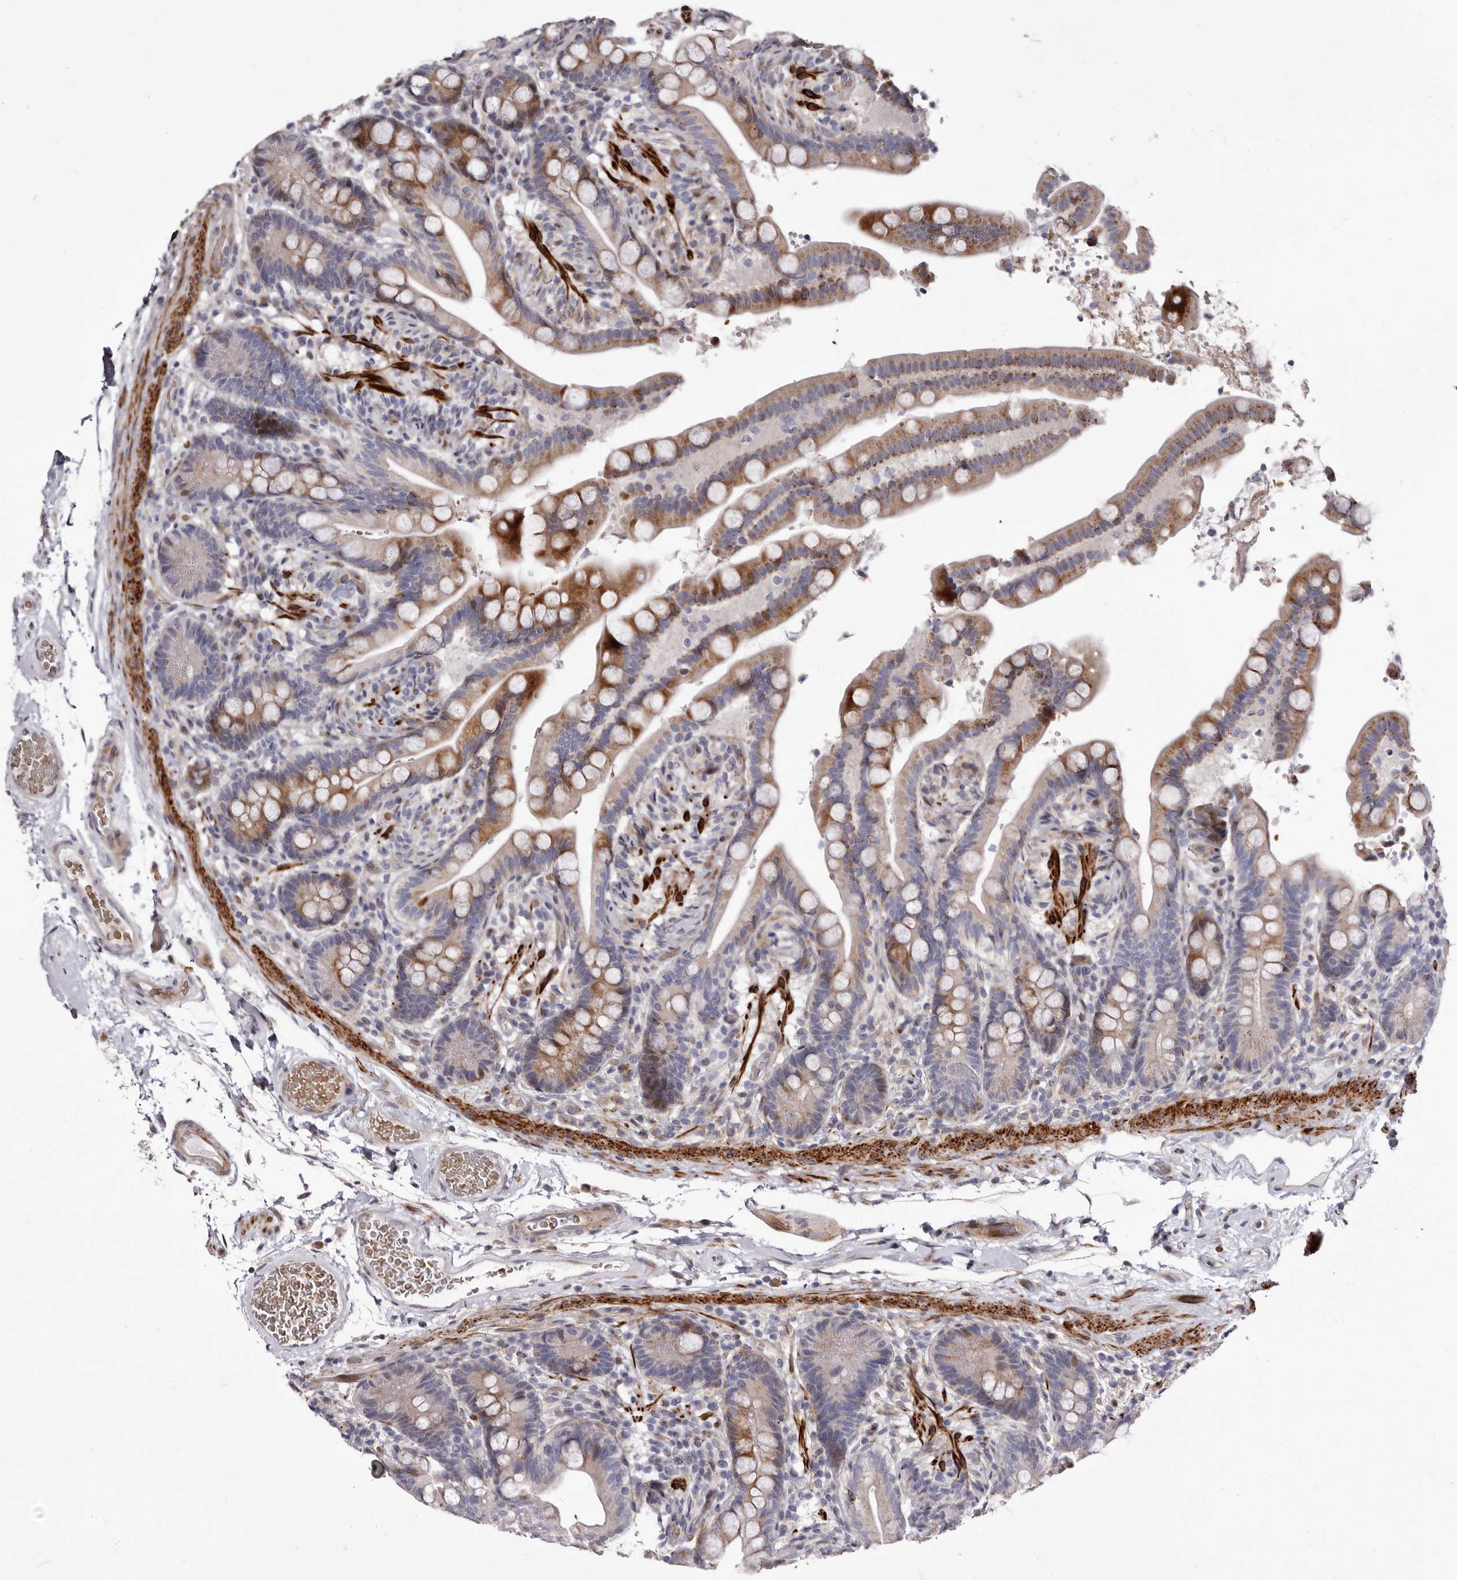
{"staining": {"intensity": "weak", "quantity": ">75%", "location": "cytoplasmic/membranous"}, "tissue": "colon", "cell_type": "Endothelial cells", "image_type": "normal", "snomed": [{"axis": "morphology", "description": "Normal tissue, NOS"}, {"axis": "topography", "description": "Smooth muscle"}, {"axis": "topography", "description": "Colon"}], "caption": "Protein expression by immunohistochemistry (IHC) shows weak cytoplasmic/membranous expression in about >75% of endothelial cells in normal colon. (IHC, brightfield microscopy, high magnification).", "gene": "AIDA", "patient": {"sex": "male", "age": 73}}